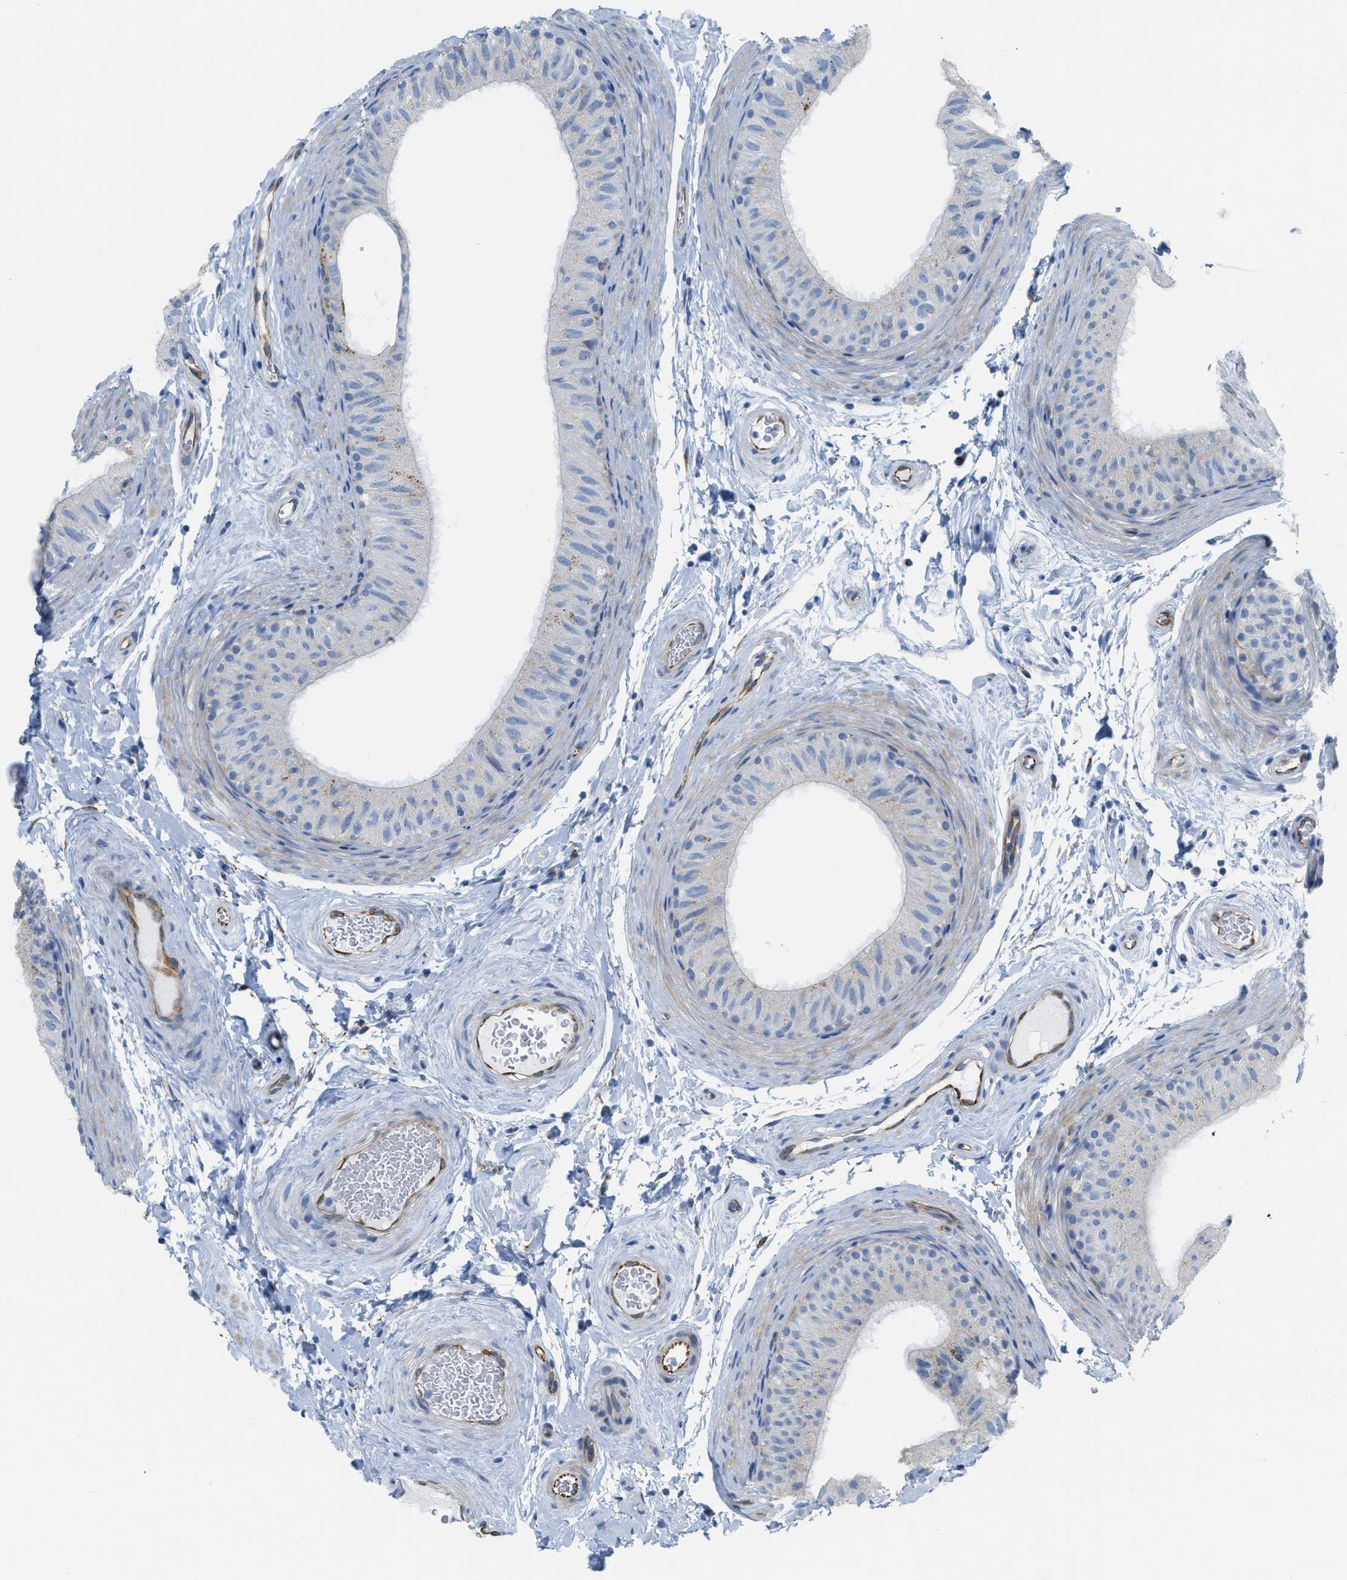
{"staining": {"intensity": "negative", "quantity": "none", "location": "none"}, "tissue": "epididymis", "cell_type": "Glandular cells", "image_type": "normal", "snomed": [{"axis": "morphology", "description": "Normal tissue, NOS"}, {"axis": "topography", "description": "Epididymis"}], "caption": "There is no significant expression in glandular cells of epididymis. The staining was performed using DAB (3,3'-diaminobenzidine) to visualize the protein expression in brown, while the nuclei were stained in blue with hematoxylin (Magnification: 20x).", "gene": "SLC12A1", "patient": {"sex": "male", "age": 34}}